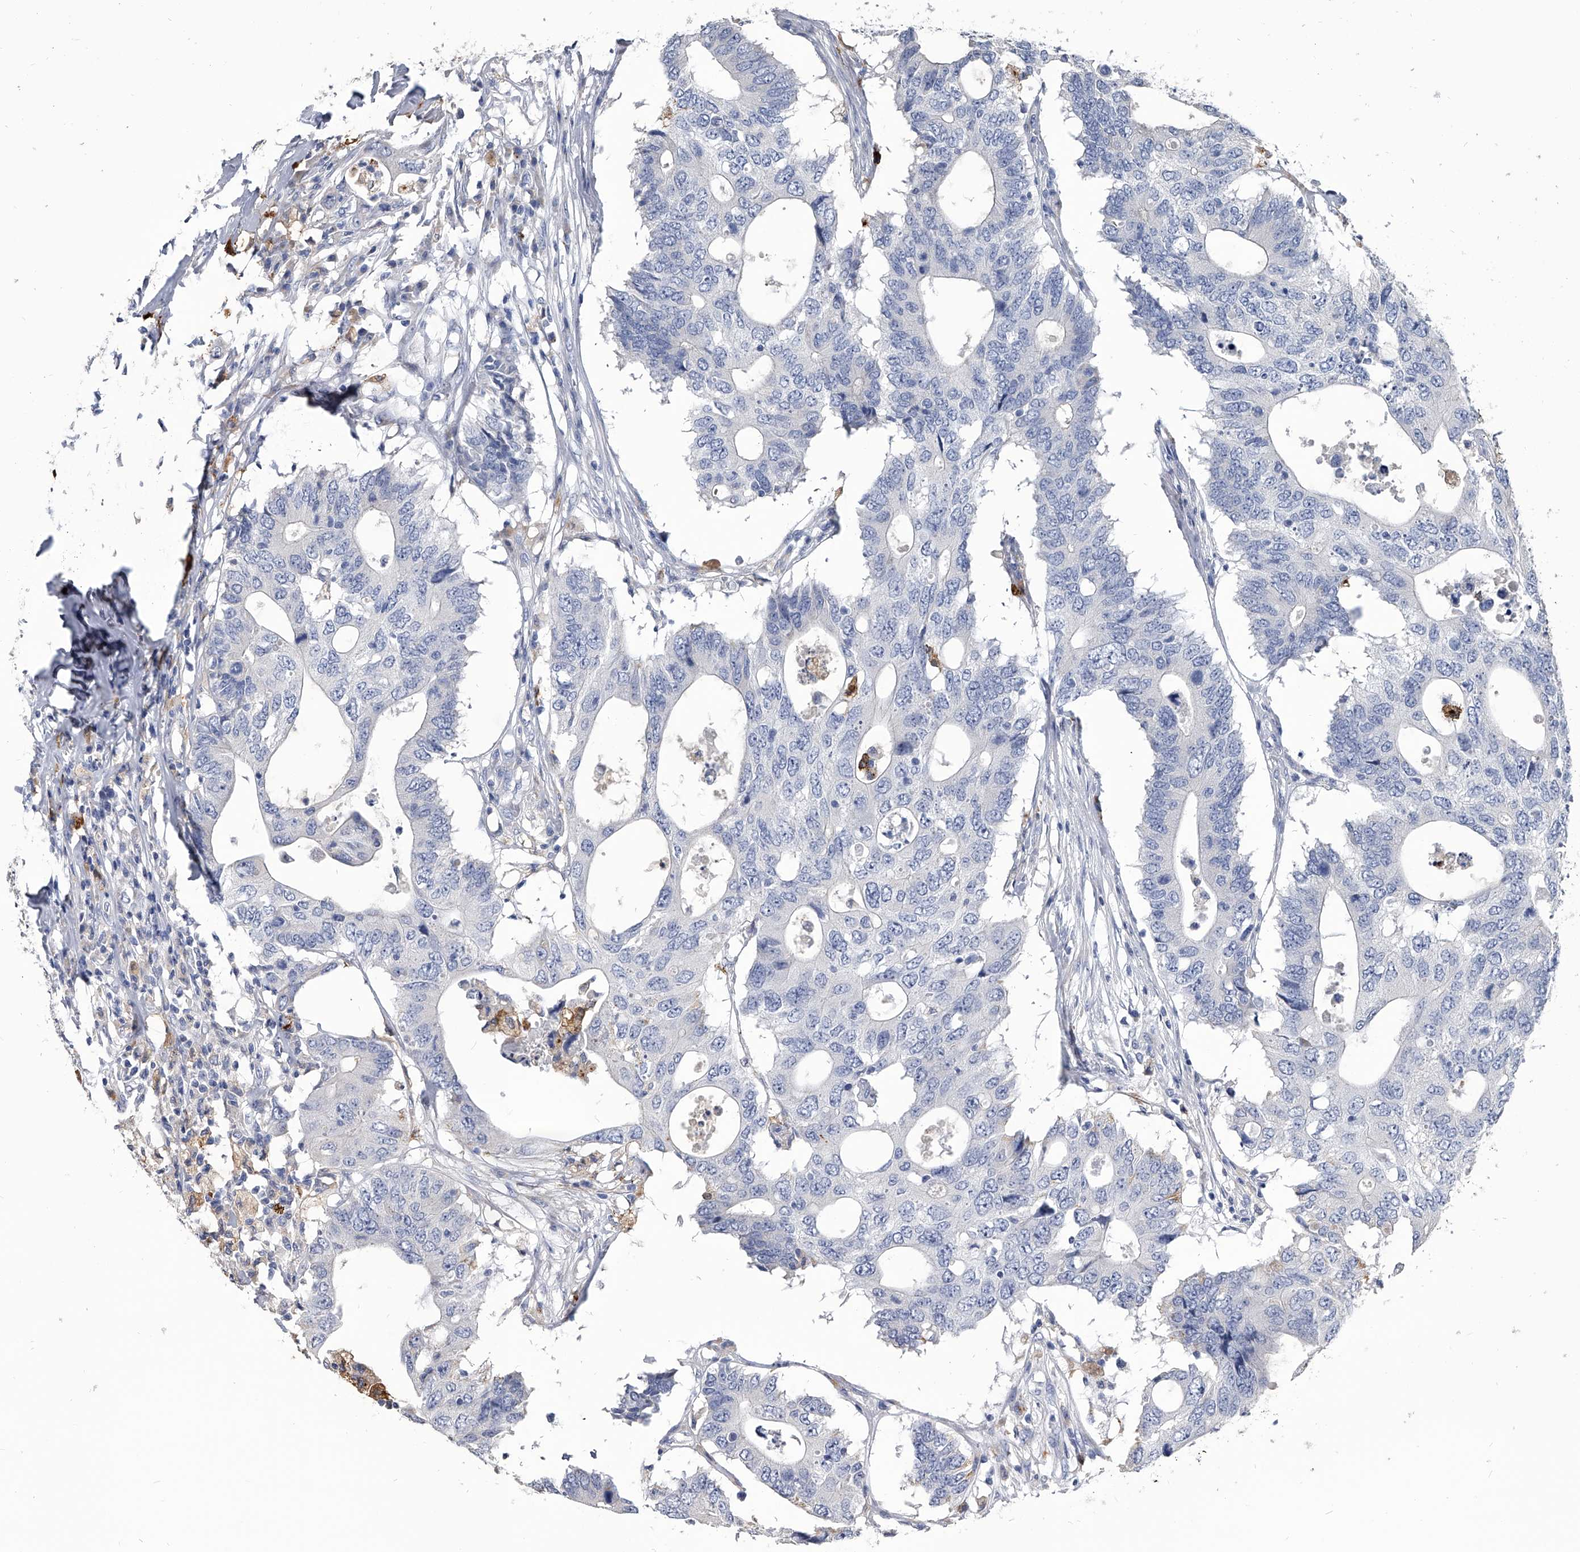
{"staining": {"intensity": "negative", "quantity": "none", "location": "none"}, "tissue": "colorectal cancer", "cell_type": "Tumor cells", "image_type": "cancer", "snomed": [{"axis": "morphology", "description": "Adenocarcinoma, NOS"}, {"axis": "topography", "description": "Colon"}], "caption": "A histopathology image of colorectal cancer stained for a protein displays no brown staining in tumor cells.", "gene": "SPP1", "patient": {"sex": "male", "age": 71}}